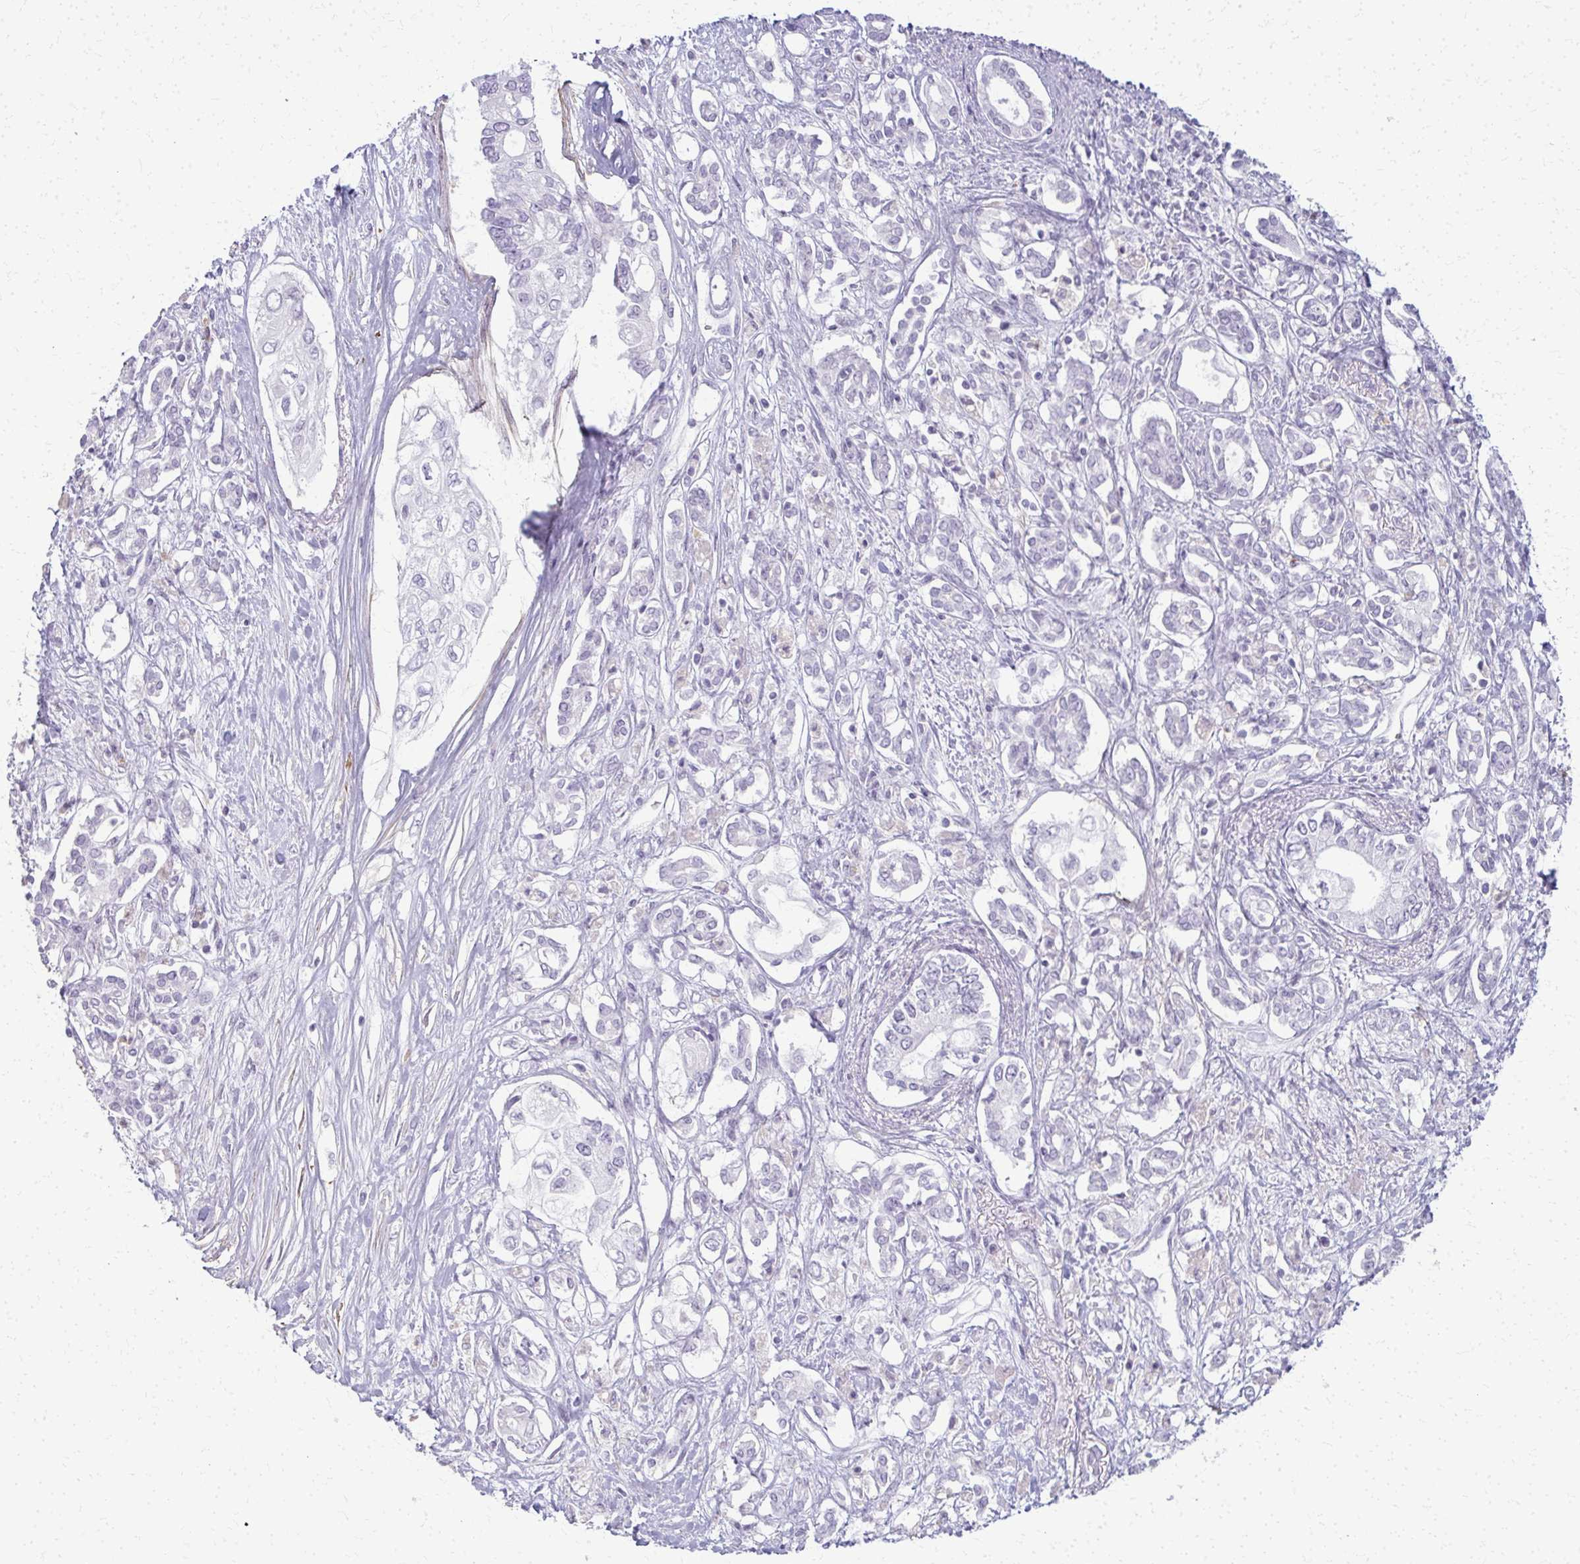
{"staining": {"intensity": "negative", "quantity": "none", "location": "none"}, "tissue": "pancreatic cancer", "cell_type": "Tumor cells", "image_type": "cancer", "snomed": [{"axis": "morphology", "description": "Adenocarcinoma, NOS"}, {"axis": "topography", "description": "Pancreas"}], "caption": "Human pancreatic cancer stained for a protein using immunohistochemistry (IHC) reveals no expression in tumor cells.", "gene": "CA3", "patient": {"sex": "female", "age": 63}}